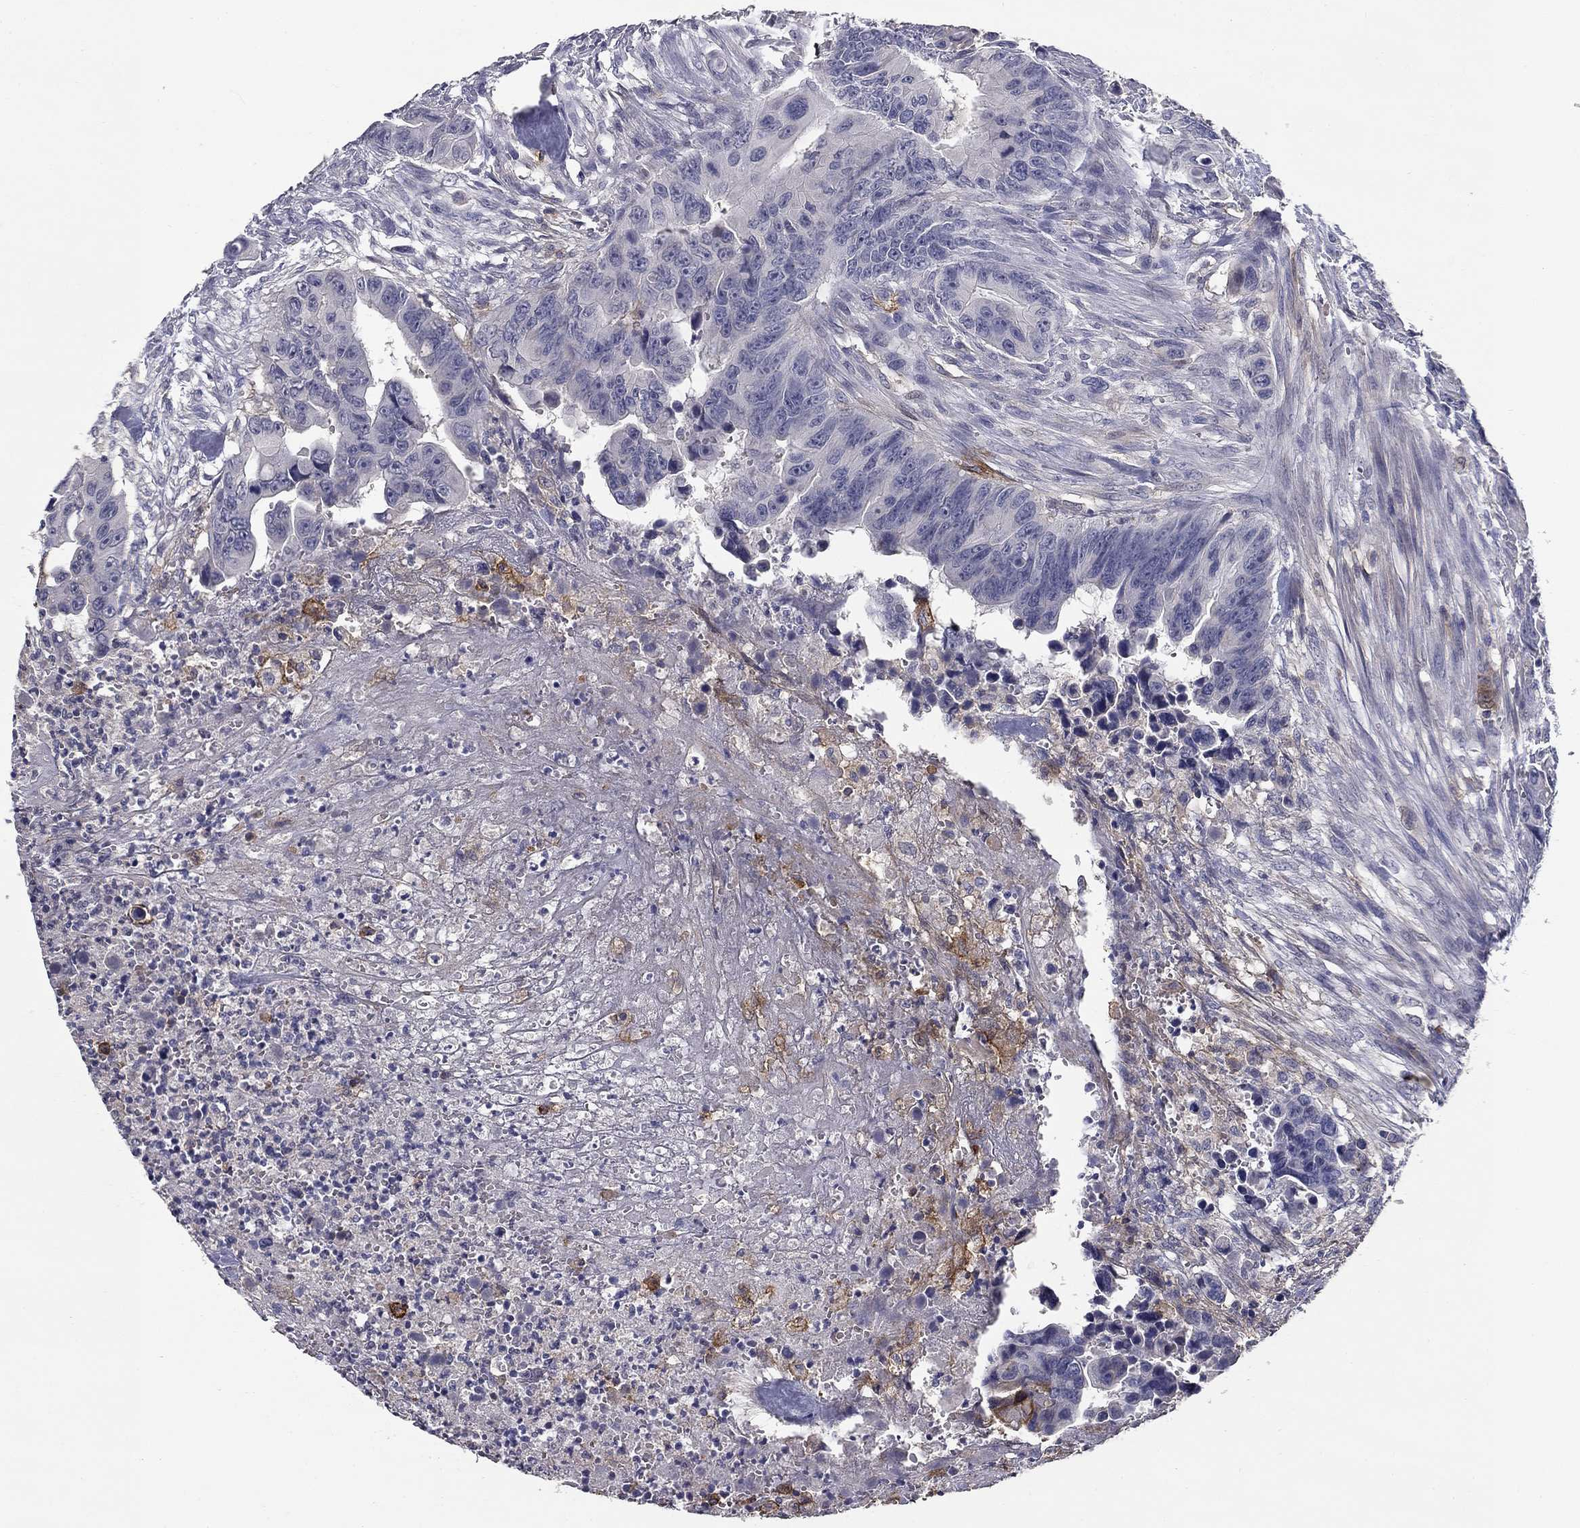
{"staining": {"intensity": "negative", "quantity": "none", "location": "none"}, "tissue": "colorectal cancer", "cell_type": "Tumor cells", "image_type": "cancer", "snomed": [{"axis": "morphology", "description": "Adenocarcinoma, NOS"}, {"axis": "topography", "description": "Colon"}], "caption": "High magnification brightfield microscopy of colorectal cancer (adenocarcinoma) stained with DAB (3,3'-diaminobenzidine) (brown) and counterstained with hematoxylin (blue): tumor cells show no significant expression.", "gene": "CD274", "patient": {"sex": "female", "age": 87}}